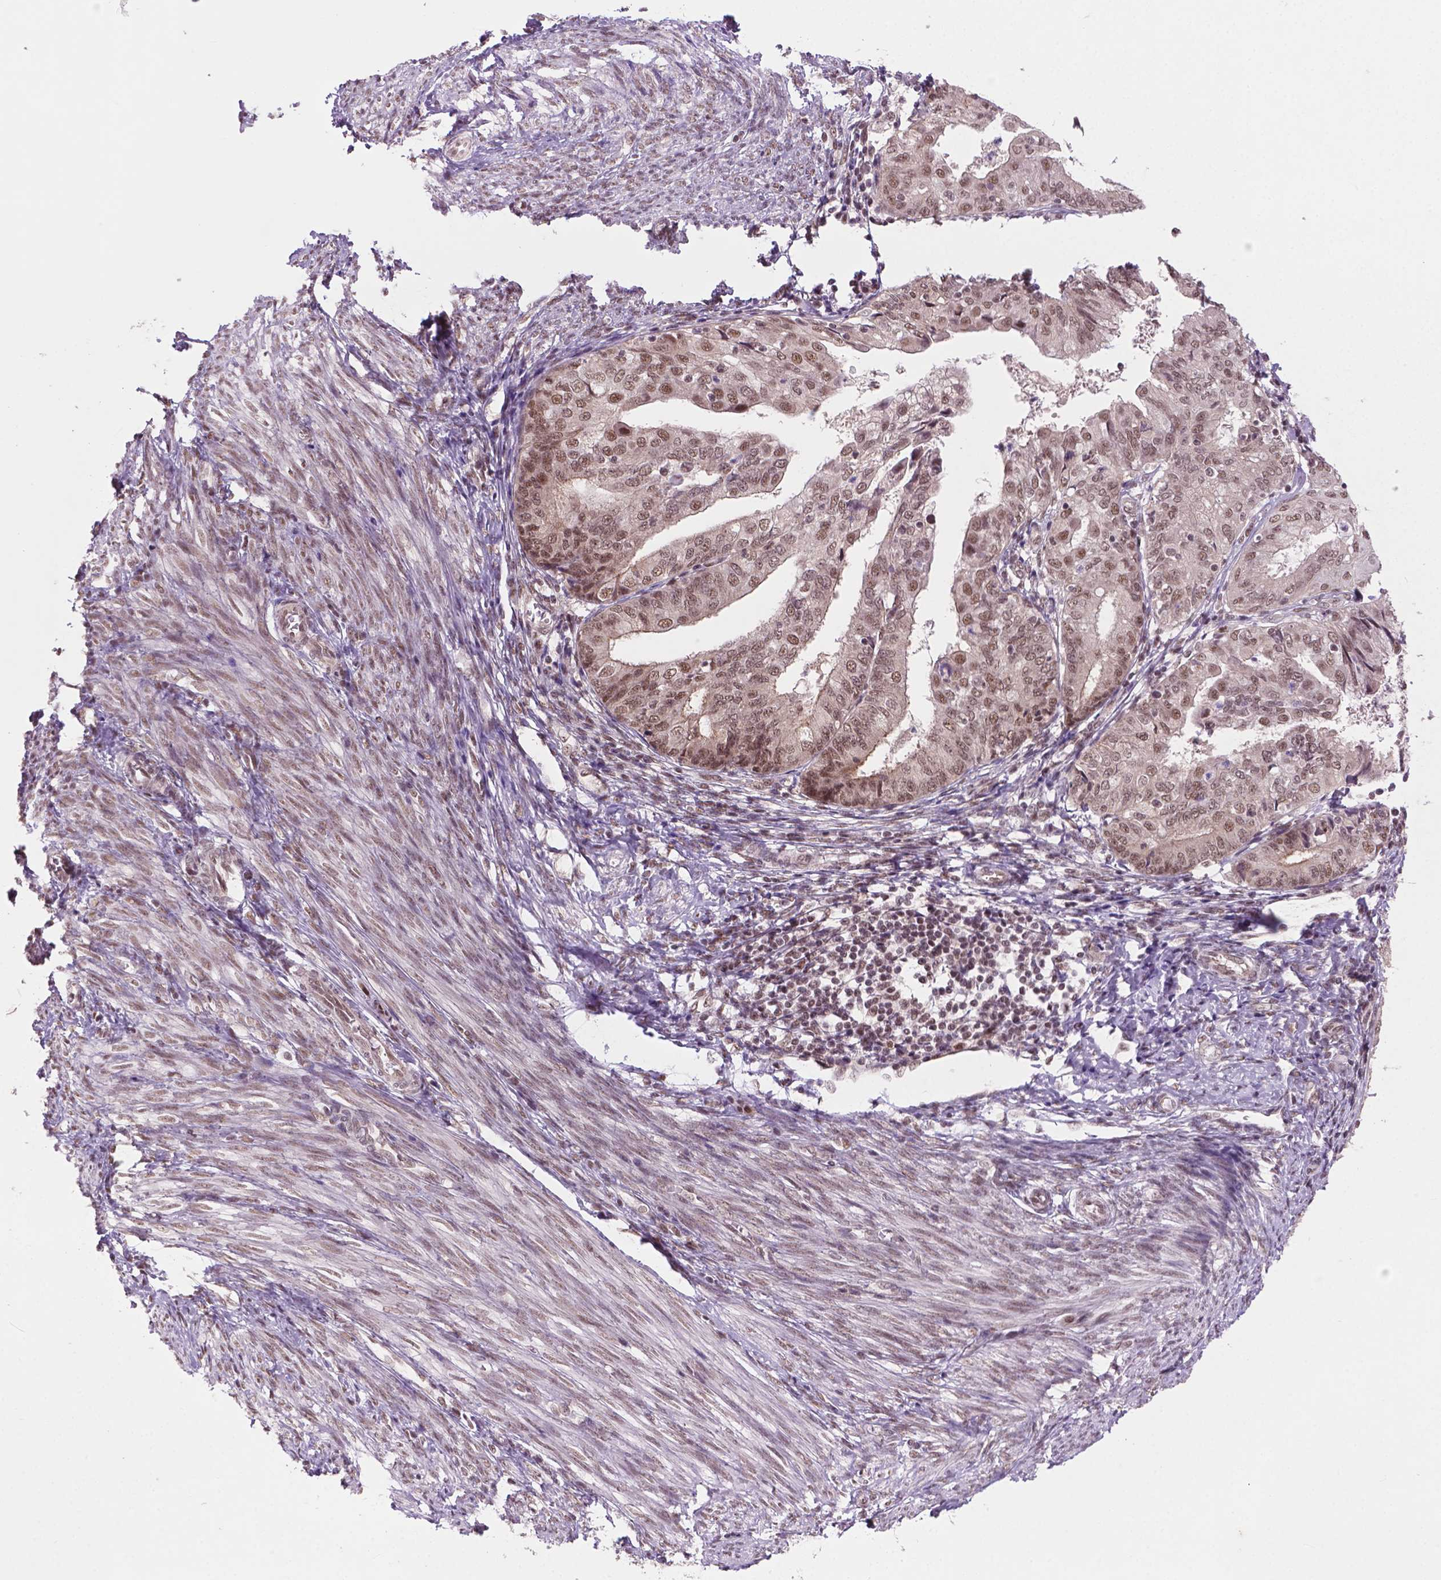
{"staining": {"intensity": "moderate", "quantity": "25%-75%", "location": "nuclear"}, "tissue": "endometrial cancer", "cell_type": "Tumor cells", "image_type": "cancer", "snomed": [{"axis": "morphology", "description": "Adenocarcinoma, NOS"}, {"axis": "topography", "description": "Endometrium"}], "caption": "Moderate nuclear staining for a protein is seen in approximately 25%-75% of tumor cells of adenocarcinoma (endometrial) using immunohistochemistry (IHC).", "gene": "PHAX", "patient": {"sex": "female", "age": 68}}